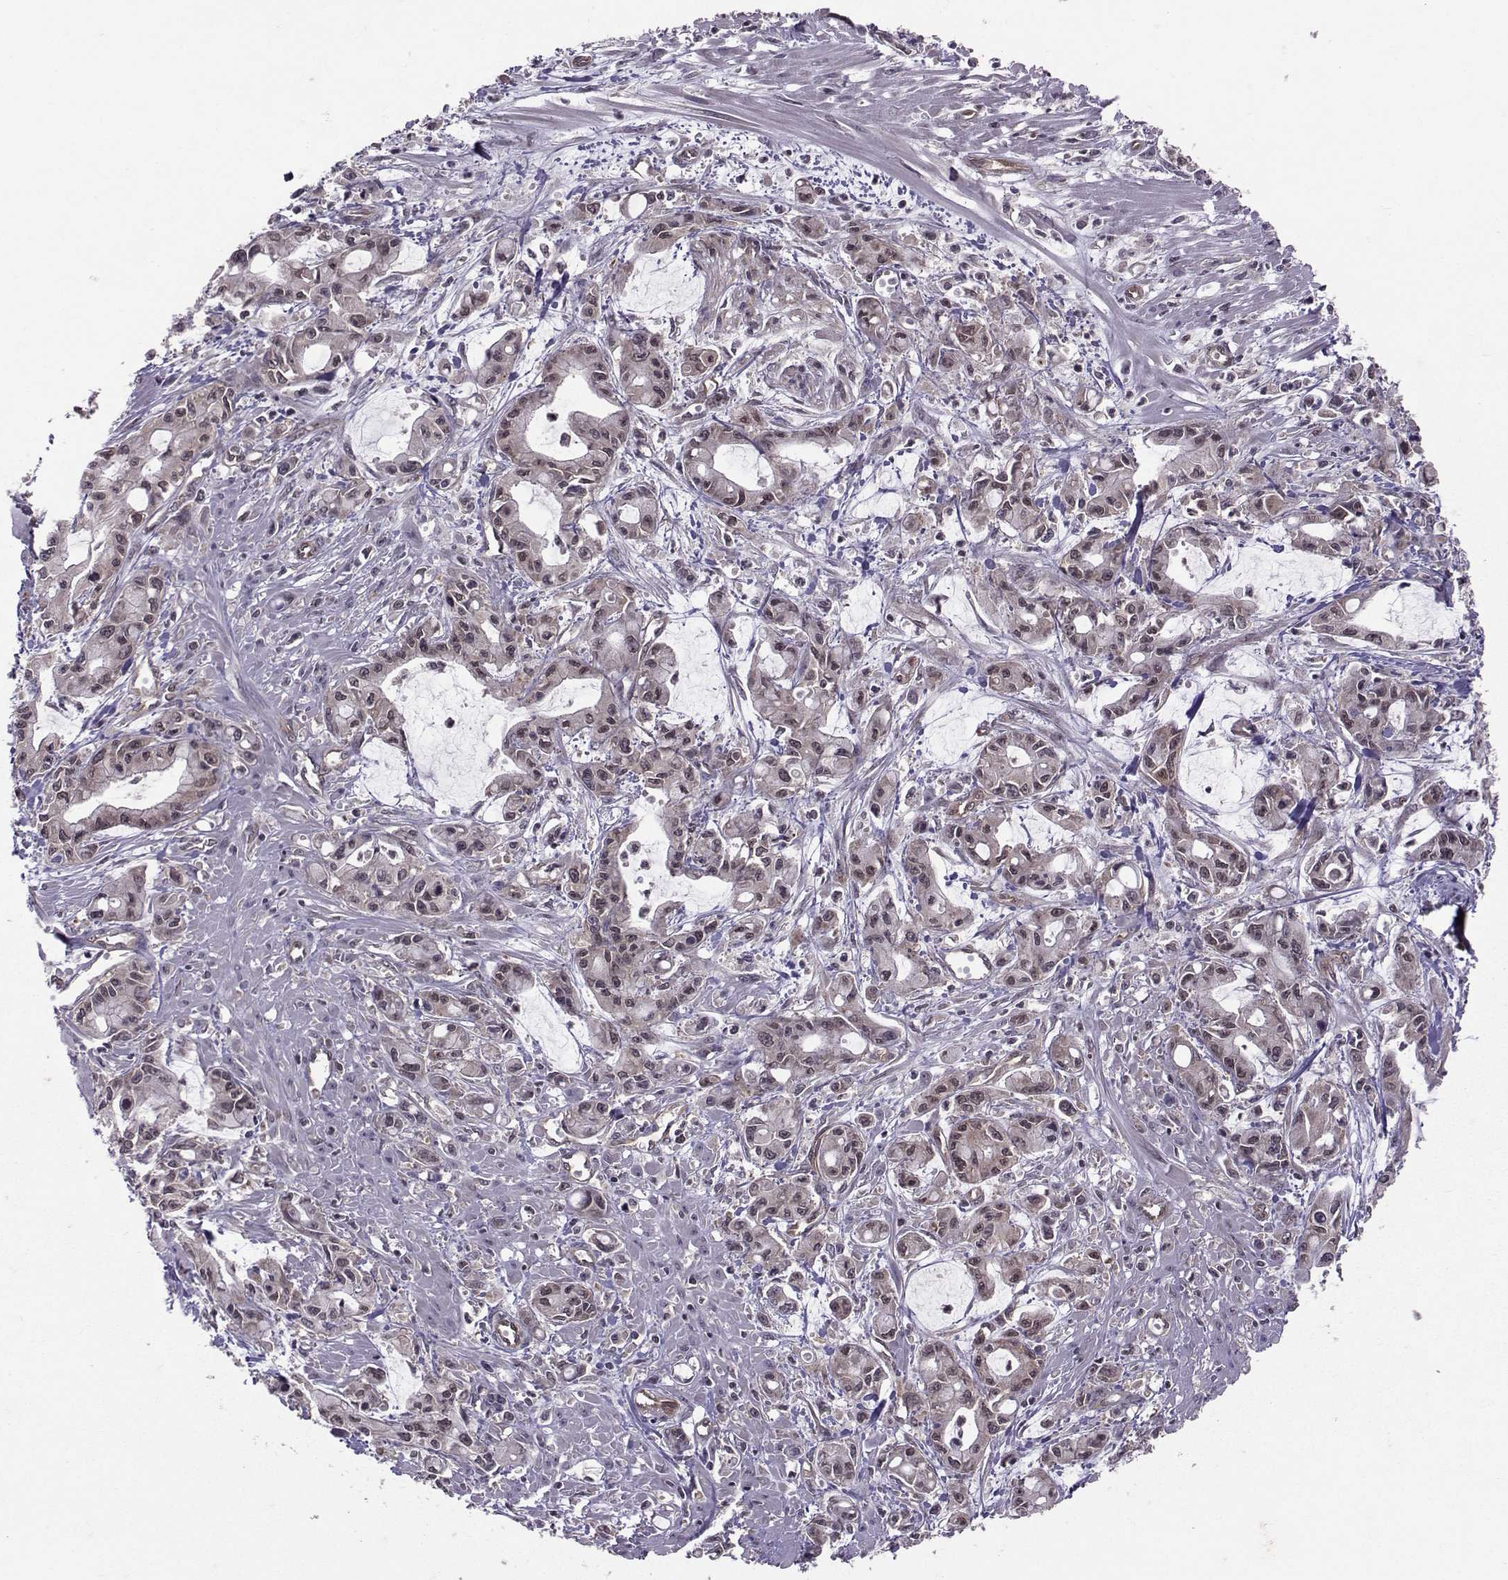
{"staining": {"intensity": "weak", "quantity": "<25%", "location": "cytoplasmic/membranous"}, "tissue": "pancreatic cancer", "cell_type": "Tumor cells", "image_type": "cancer", "snomed": [{"axis": "morphology", "description": "Adenocarcinoma, NOS"}, {"axis": "topography", "description": "Pancreas"}], "caption": "Tumor cells are negative for protein expression in human pancreatic adenocarcinoma.", "gene": "PPP2R2A", "patient": {"sex": "male", "age": 48}}